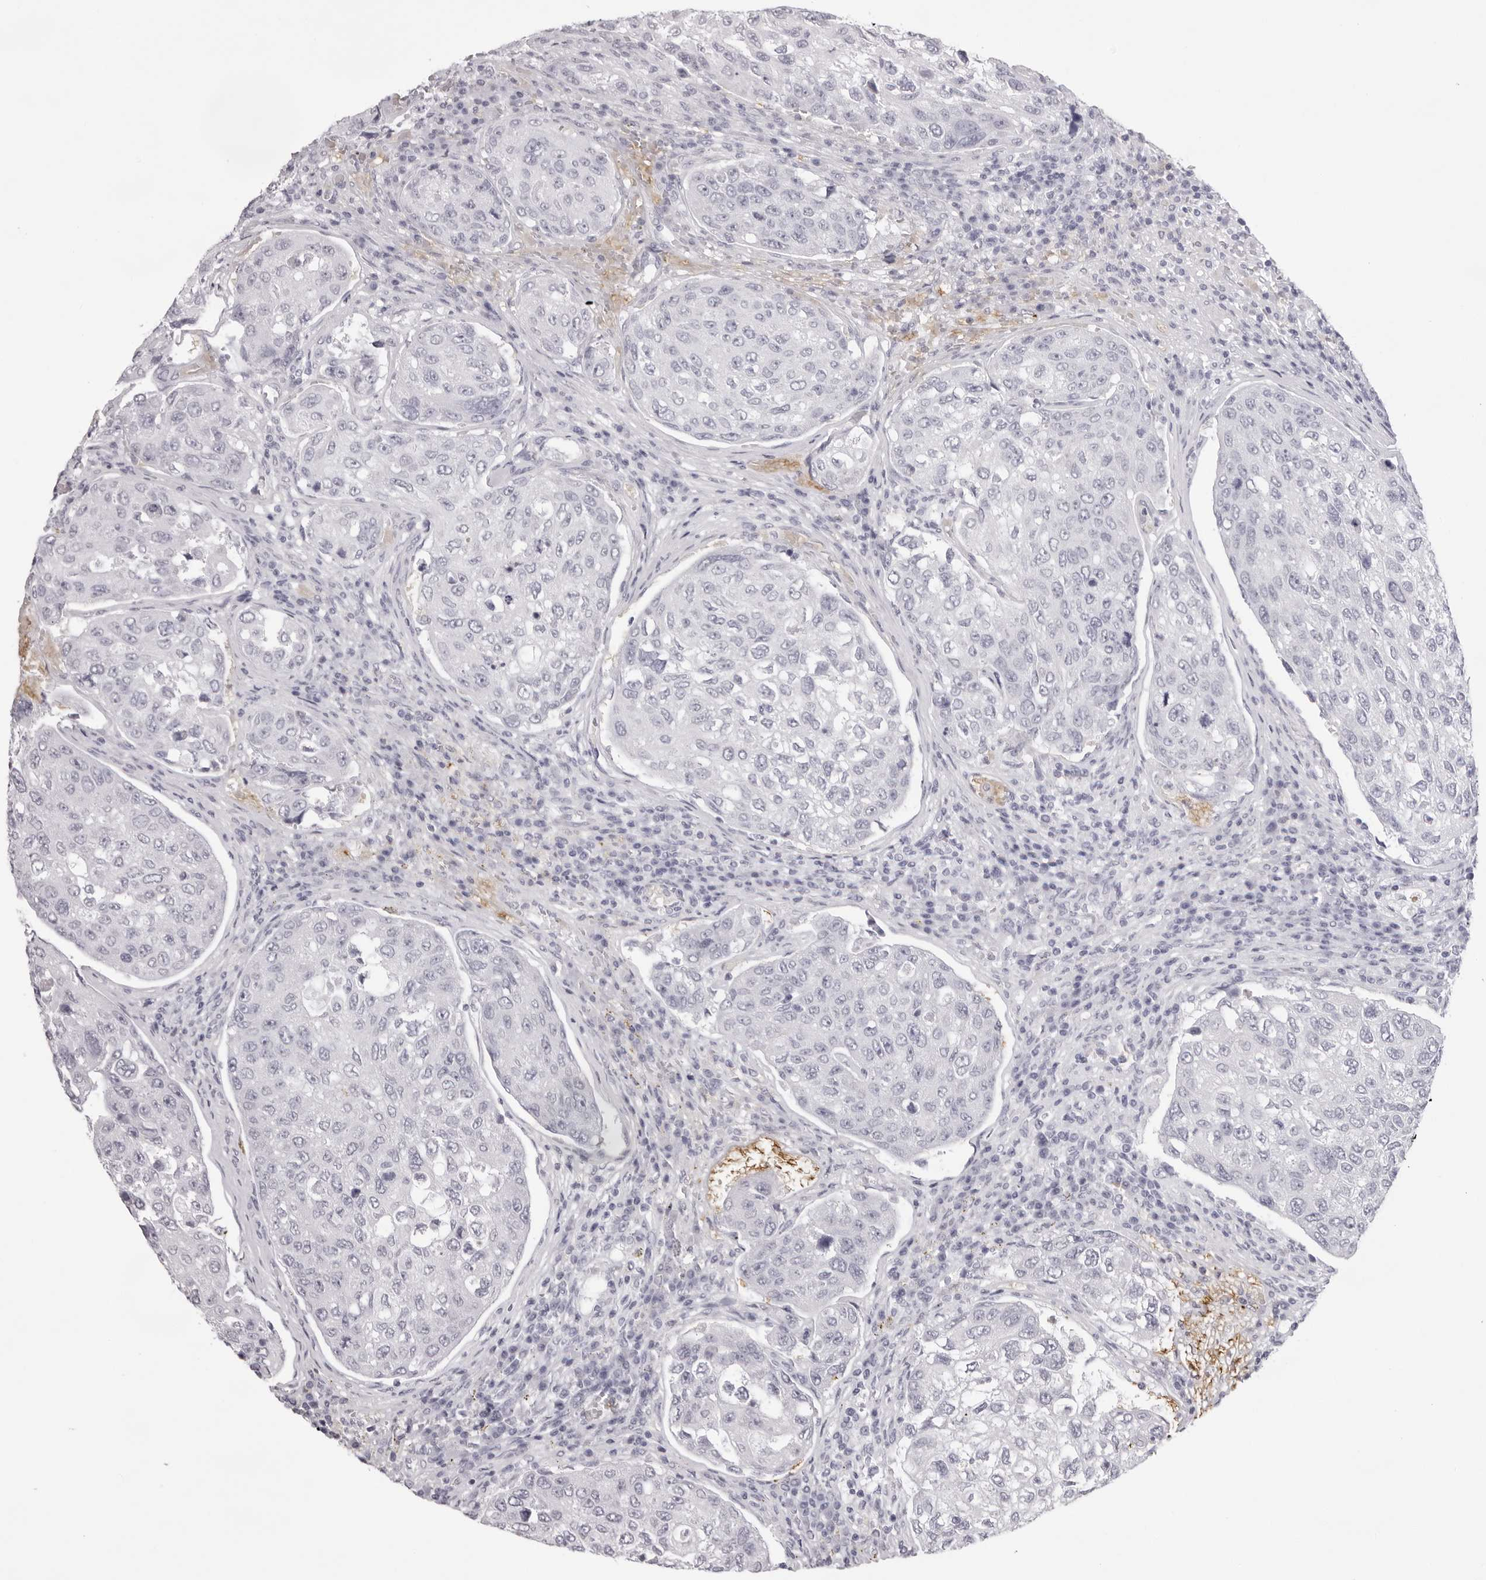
{"staining": {"intensity": "negative", "quantity": "none", "location": "none"}, "tissue": "urothelial cancer", "cell_type": "Tumor cells", "image_type": "cancer", "snomed": [{"axis": "morphology", "description": "Urothelial carcinoma, High grade"}, {"axis": "topography", "description": "Lymph node"}, {"axis": "topography", "description": "Urinary bladder"}], "caption": "There is no significant staining in tumor cells of urothelial cancer. (DAB immunohistochemistry with hematoxylin counter stain).", "gene": "SPTA1", "patient": {"sex": "male", "age": 51}}